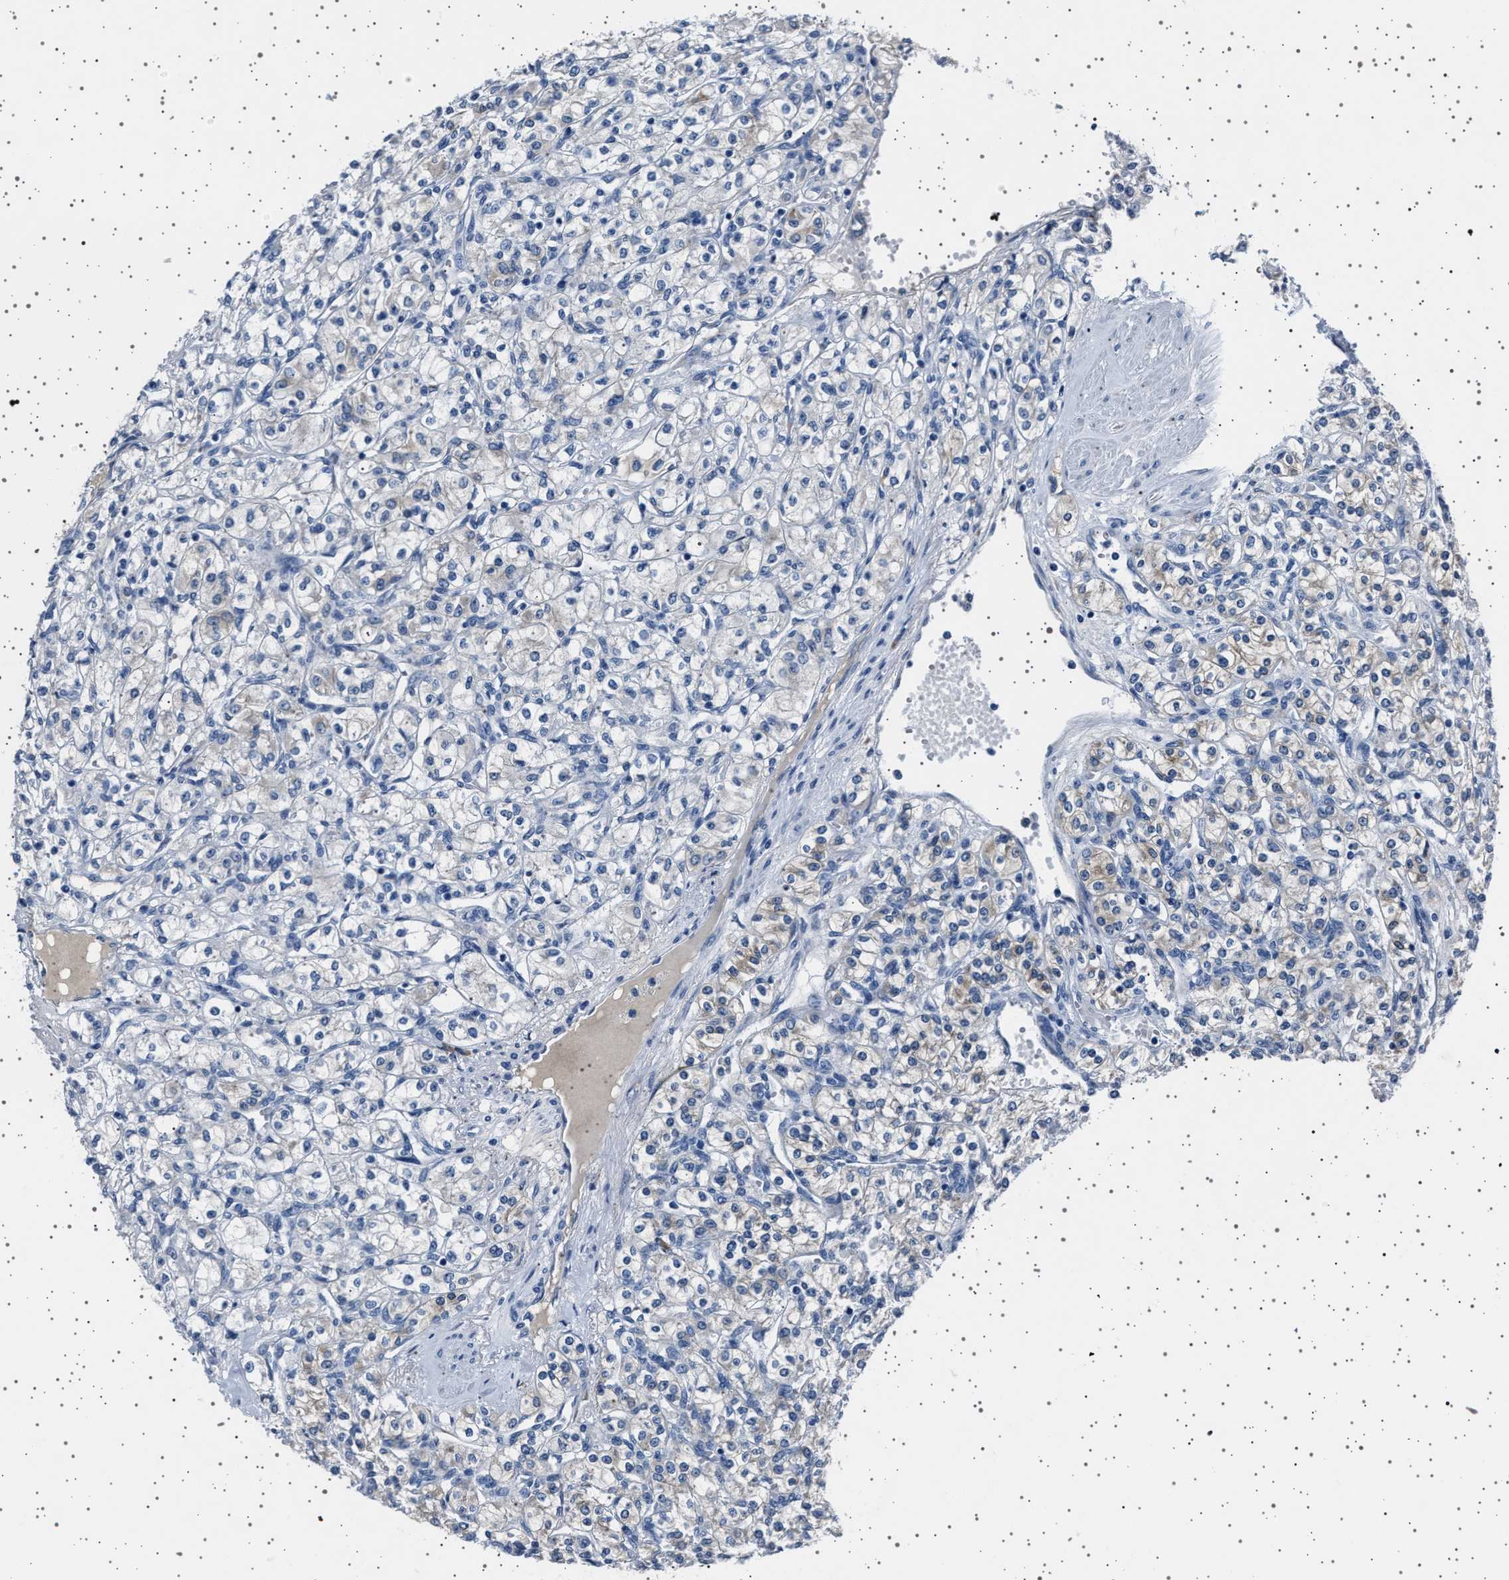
{"staining": {"intensity": "weak", "quantity": "<25%", "location": "cytoplasmic/membranous"}, "tissue": "renal cancer", "cell_type": "Tumor cells", "image_type": "cancer", "snomed": [{"axis": "morphology", "description": "Adenocarcinoma, NOS"}, {"axis": "topography", "description": "Kidney"}], "caption": "There is no significant expression in tumor cells of adenocarcinoma (renal). Nuclei are stained in blue.", "gene": "FTCD", "patient": {"sex": "male", "age": 77}}